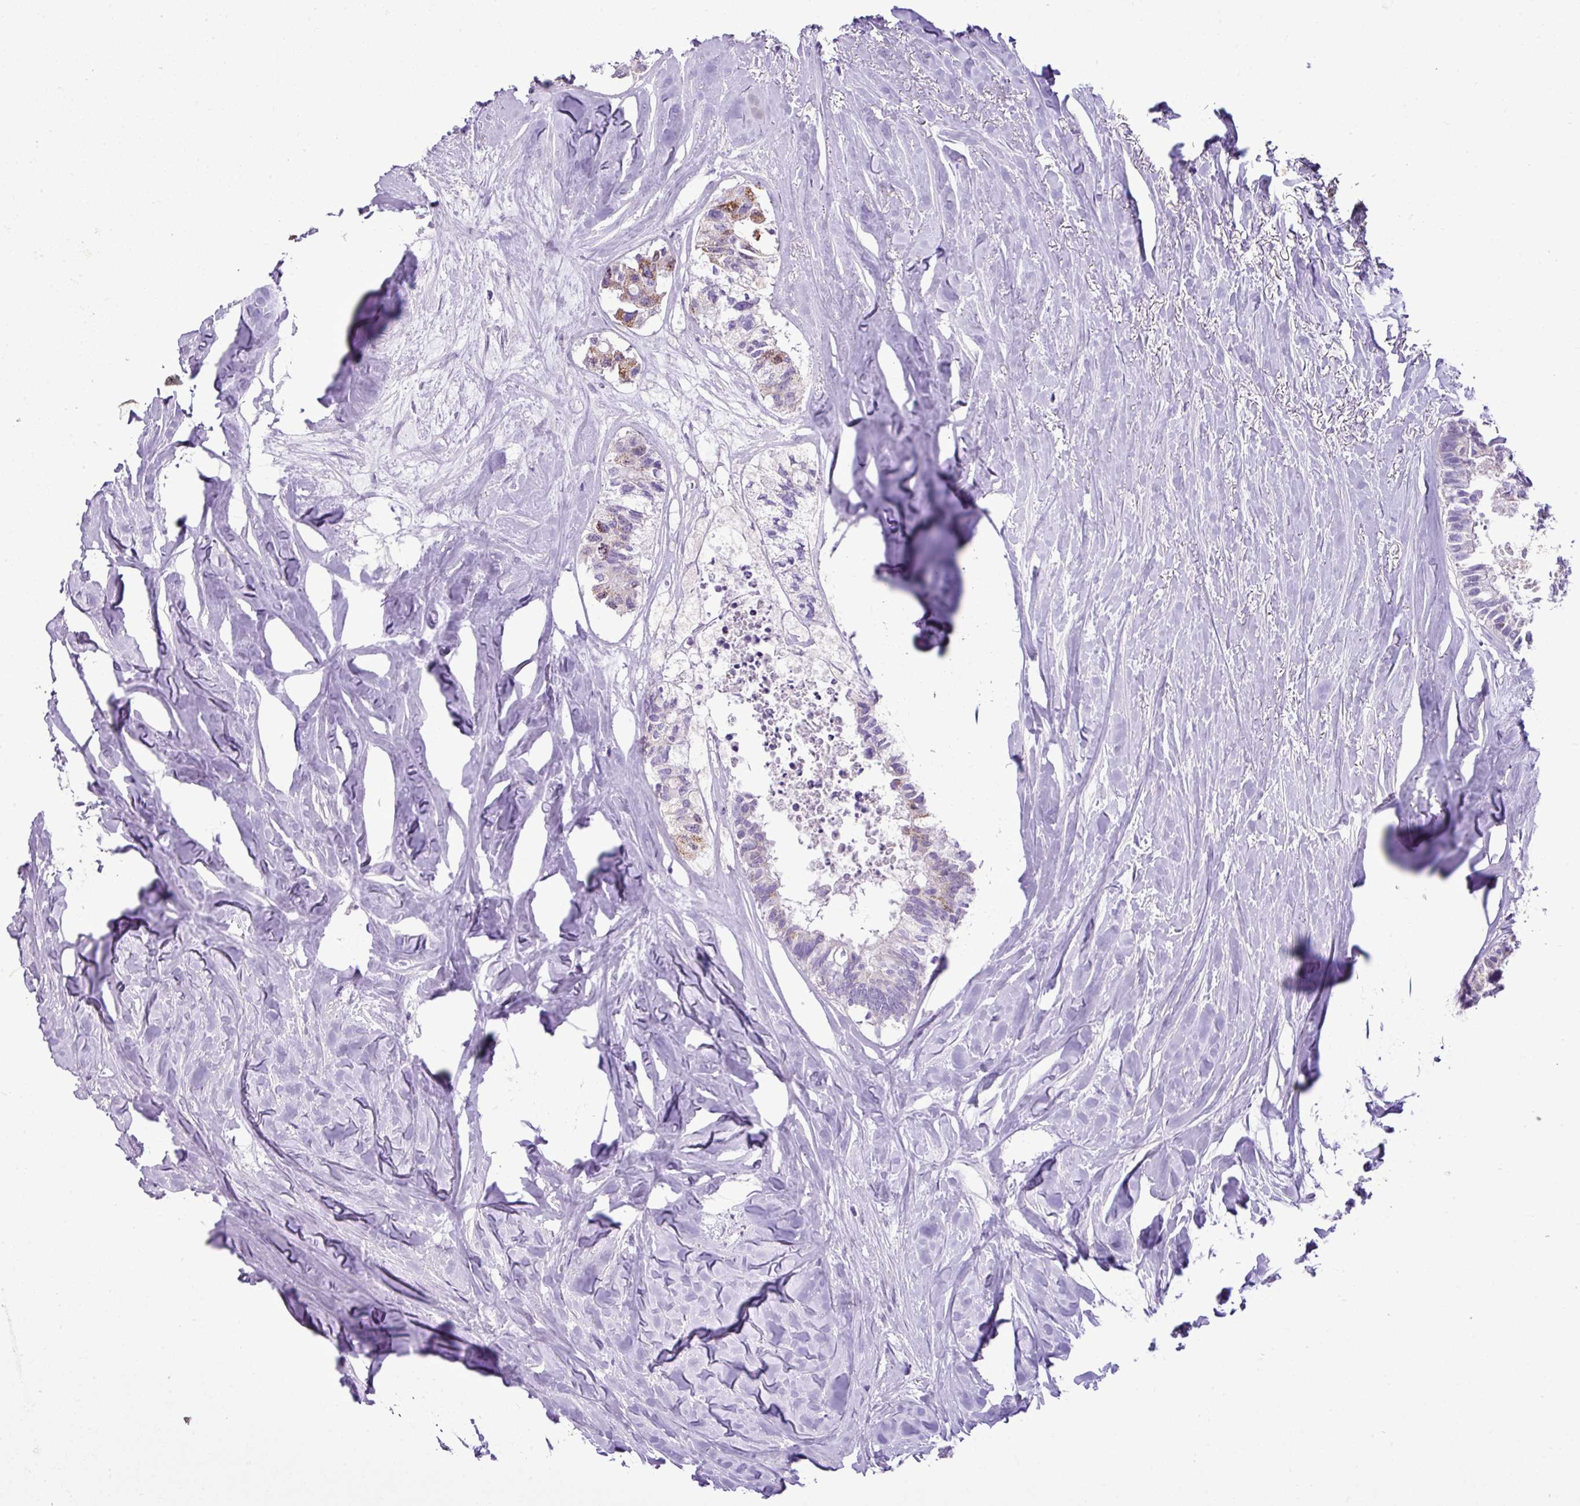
{"staining": {"intensity": "moderate", "quantity": "<25%", "location": "cytoplasmic/membranous"}, "tissue": "colorectal cancer", "cell_type": "Tumor cells", "image_type": "cancer", "snomed": [{"axis": "morphology", "description": "Adenocarcinoma, NOS"}, {"axis": "topography", "description": "Colon"}, {"axis": "topography", "description": "Rectum"}], "caption": "This image reveals colorectal adenocarcinoma stained with immunohistochemistry (IHC) to label a protein in brown. The cytoplasmic/membranous of tumor cells show moderate positivity for the protein. Nuclei are counter-stained blue.", "gene": "ZSCAN5A", "patient": {"sex": "male", "age": 57}}